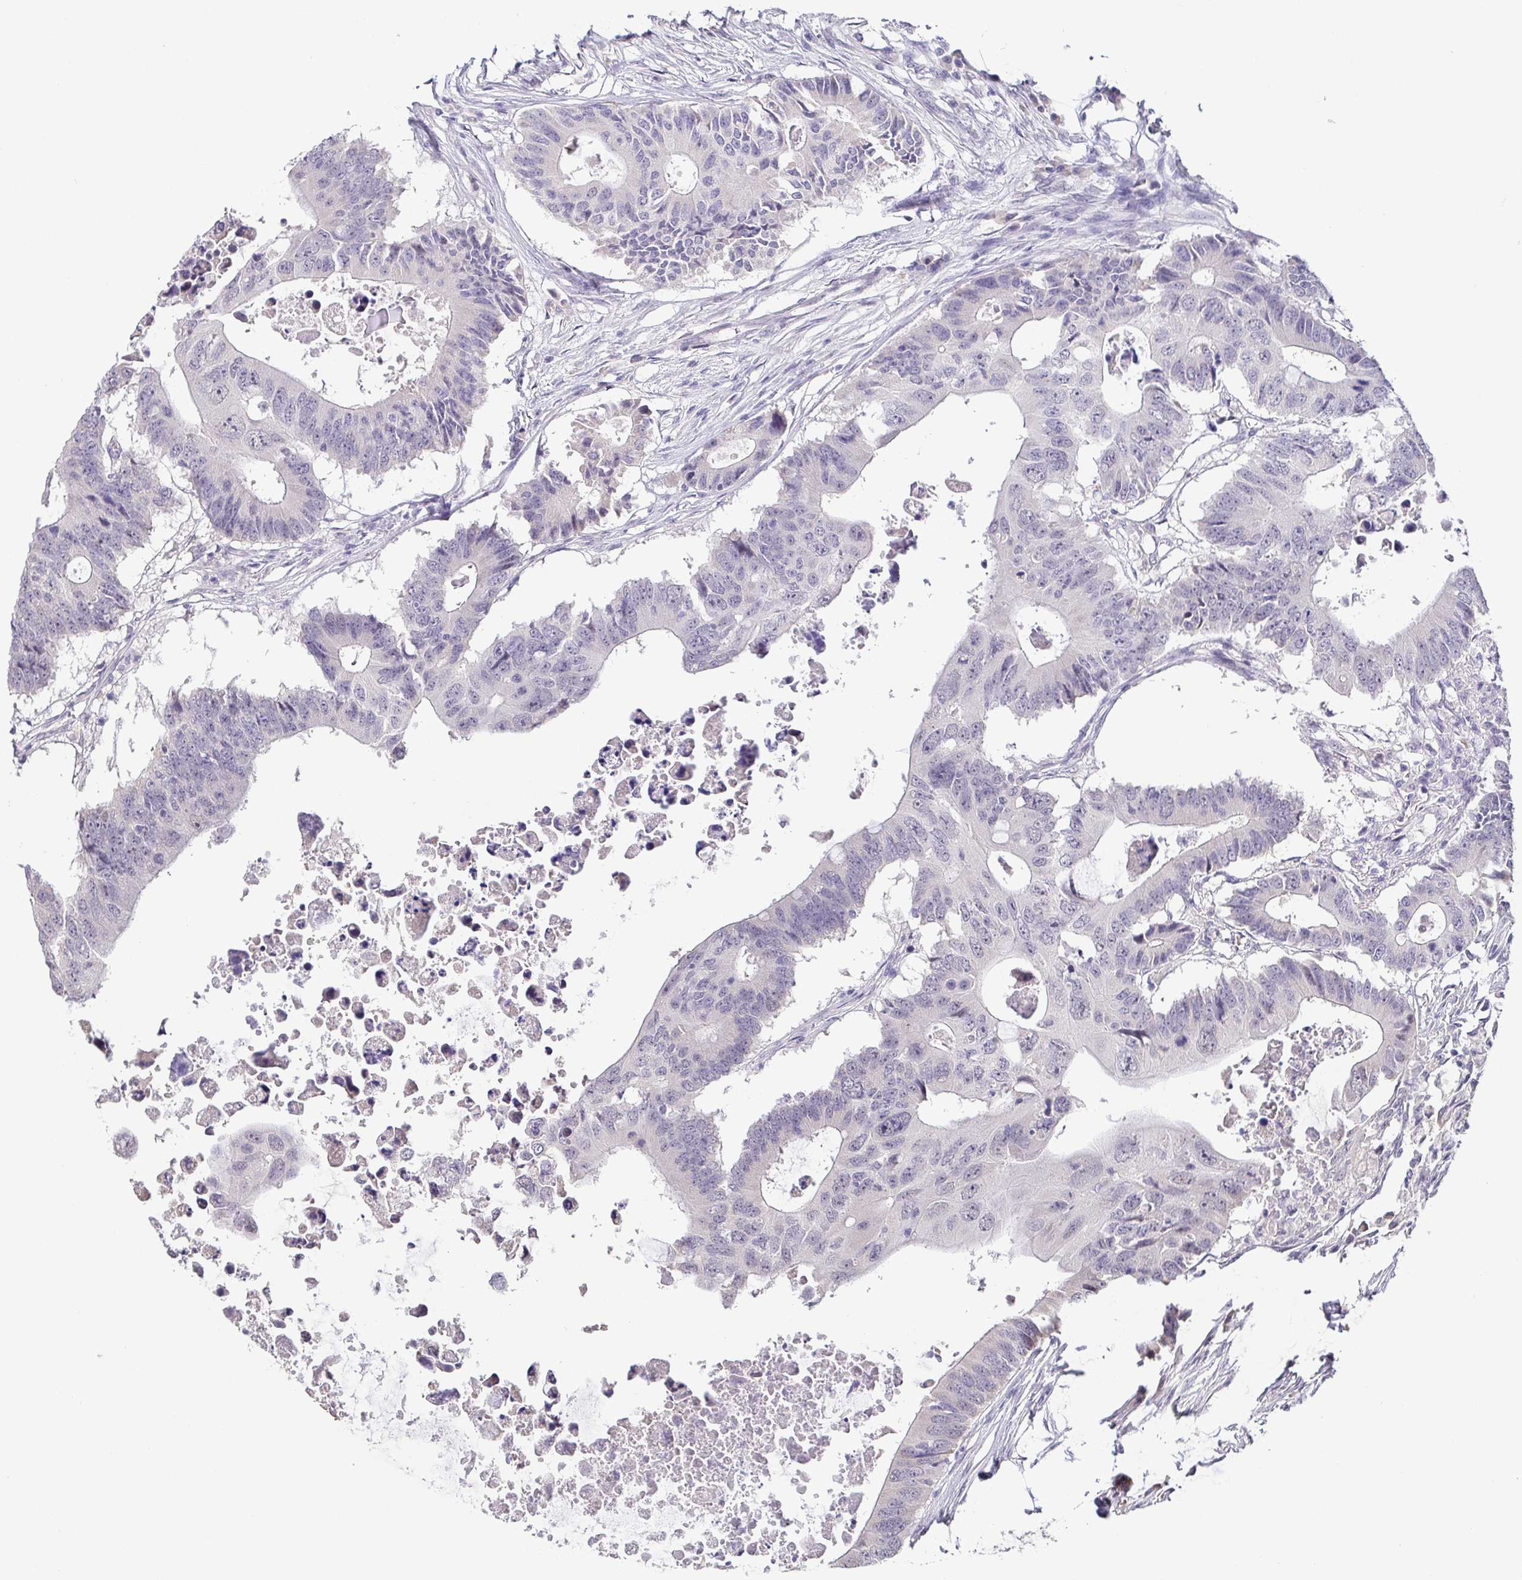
{"staining": {"intensity": "negative", "quantity": "none", "location": "none"}, "tissue": "colorectal cancer", "cell_type": "Tumor cells", "image_type": "cancer", "snomed": [{"axis": "morphology", "description": "Adenocarcinoma, NOS"}, {"axis": "topography", "description": "Colon"}], "caption": "There is no significant expression in tumor cells of colorectal adenocarcinoma.", "gene": "NEFH", "patient": {"sex": "male", "age": 71}}